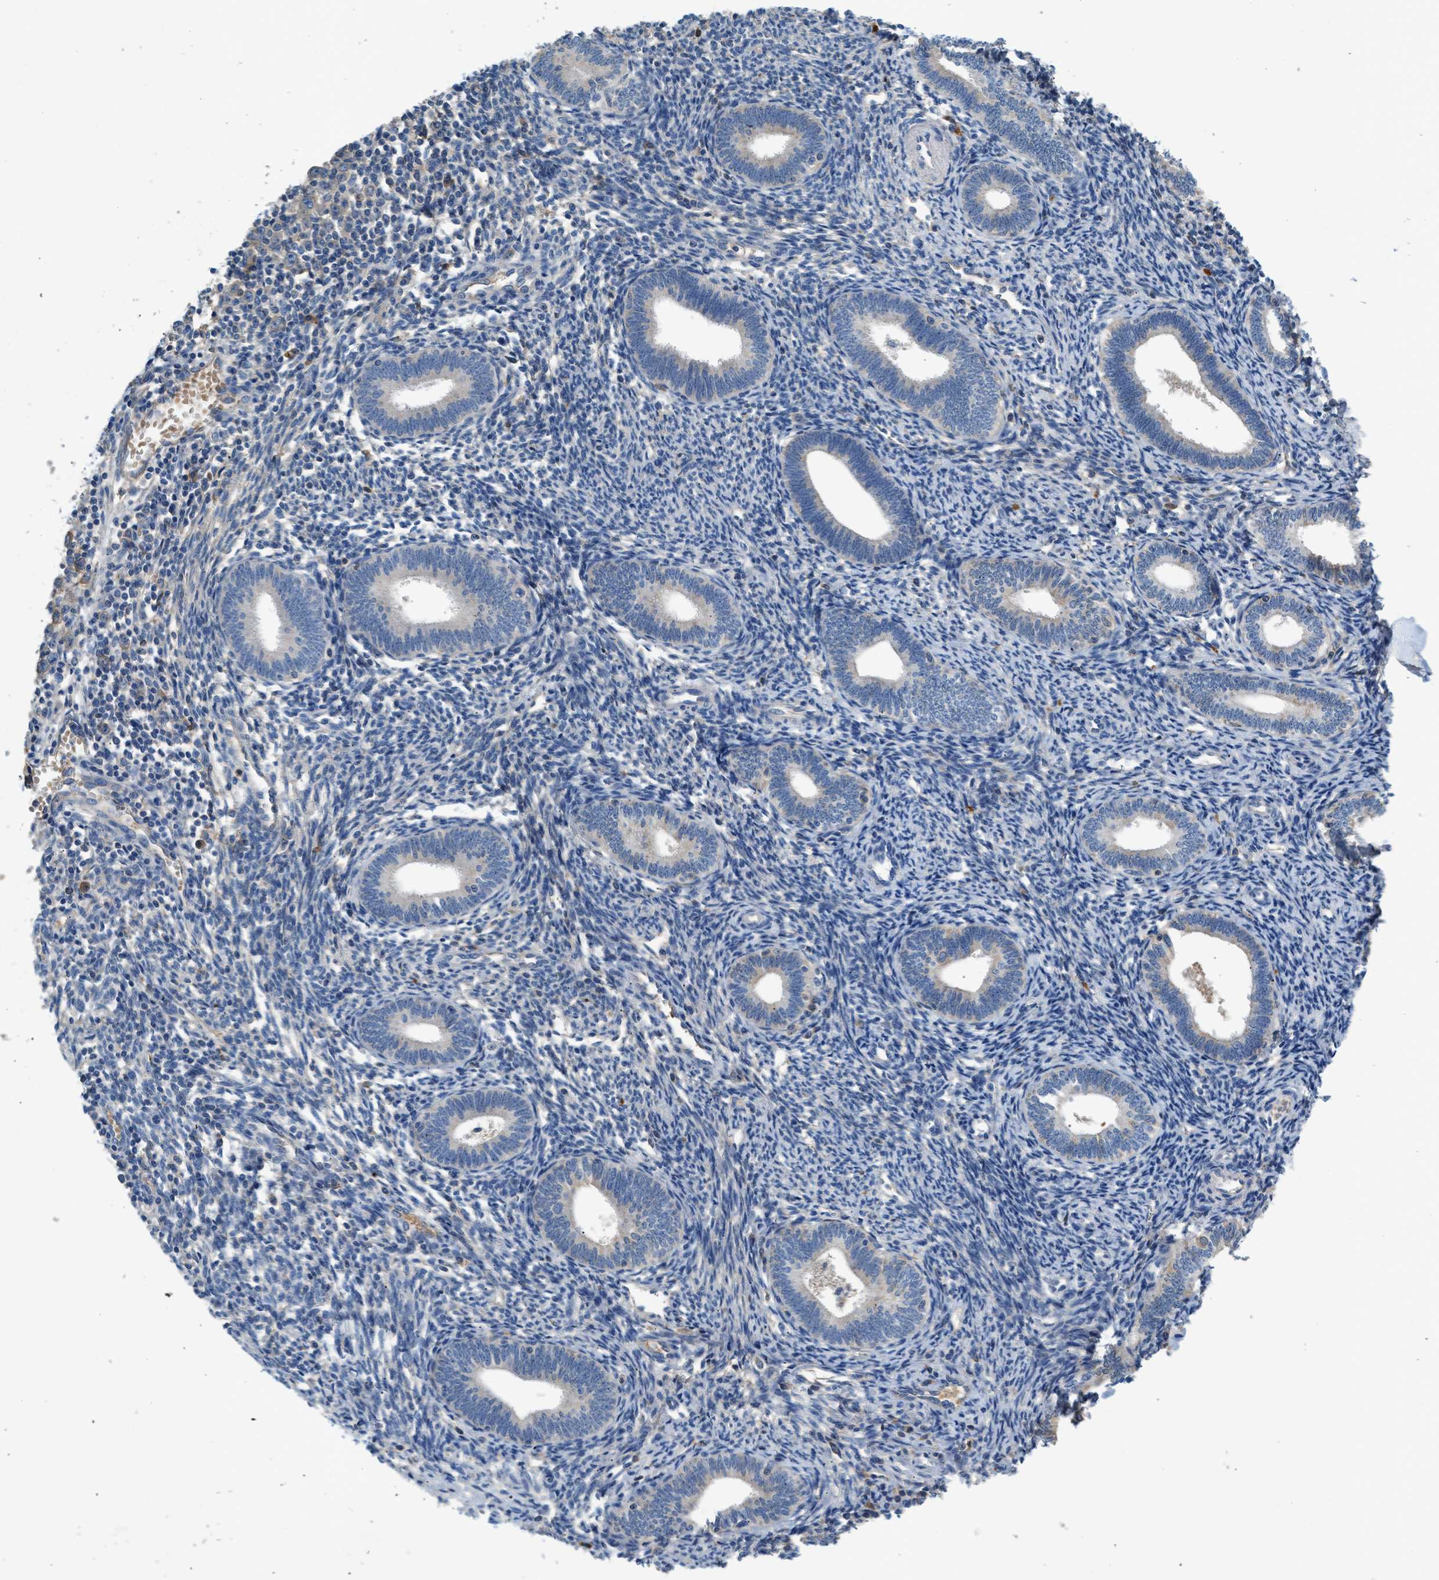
{"staining": {"intensity": "negative", "quantity": "none", "location": "none"}, "tissue": "endometrium", "cell_type": "Cells in endometrial stroma", "image_type": "normal", "snomed": [{"axis": "morphology", "description": "Normal tissue, NOS"}, {"axis": "topography", "description": "Endometrium"}], "caption": "There is no significant staining in cells in endometrial stroma of endometrium. (DAB (3,3'-diaminobenzidine) immunohistochemistry (IHC) visualized using brightfield microscopy, high magnification).", "gene": "RWDD2B", "patient": {"sex": "female", "age": 41}}